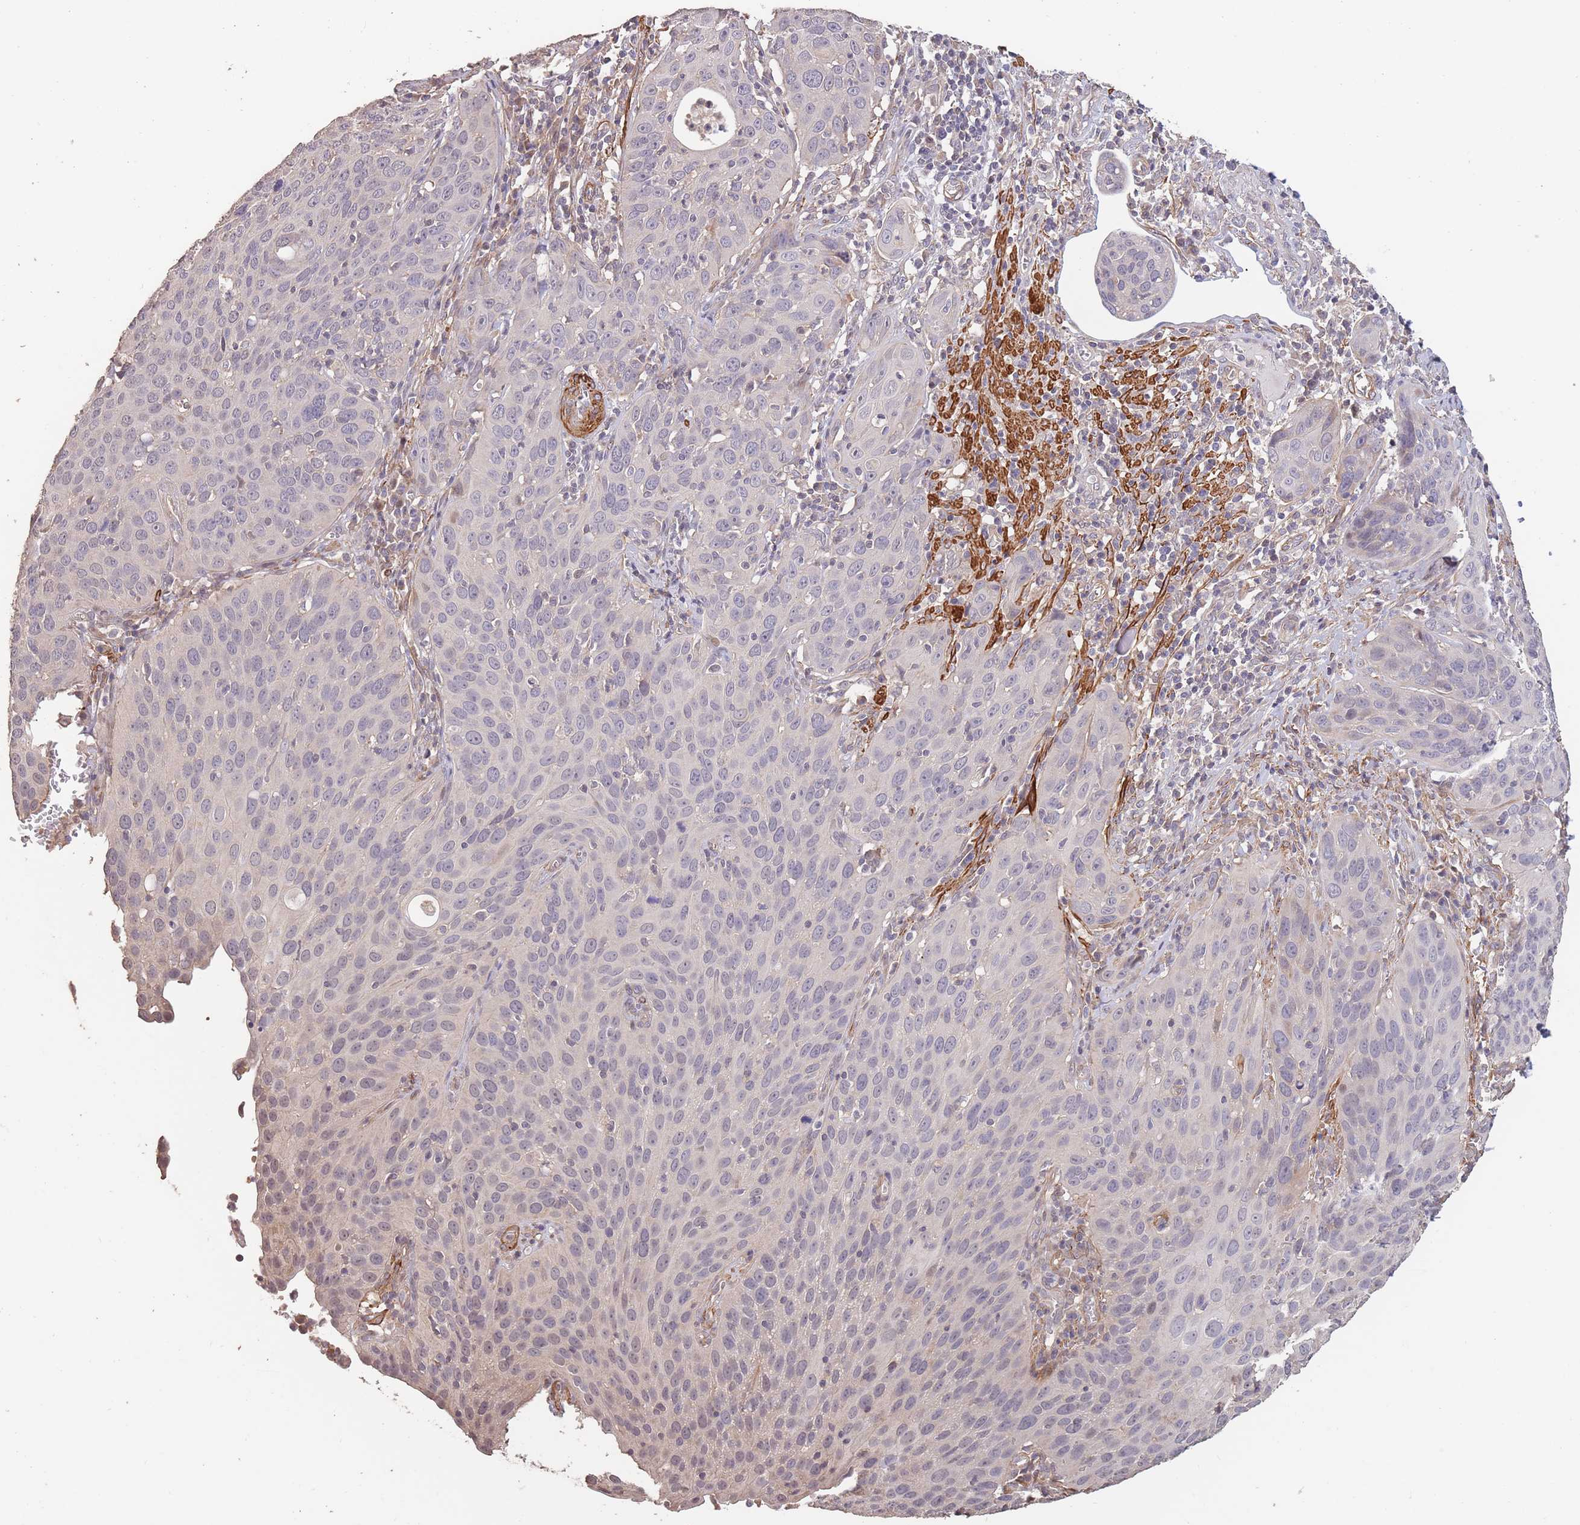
{"staining": {"intensity": "negative", "quantity": "none", "location": "none"}, "tissue": "cervical cancer", "cell_type": "Tumor cells", "image_type": "cancer", "snomed": [{"axis": "morphology", "description": "Squamous cell carcinoma, NOS"}, {"axis": "topography", "description": "Cervix"}], "caption": "An image of human squamous cell carcinoma (cervical) is negative for staining in tumor cells.", "gene": "NLRC4", "patient": {"sex": "female", "age": 36}}